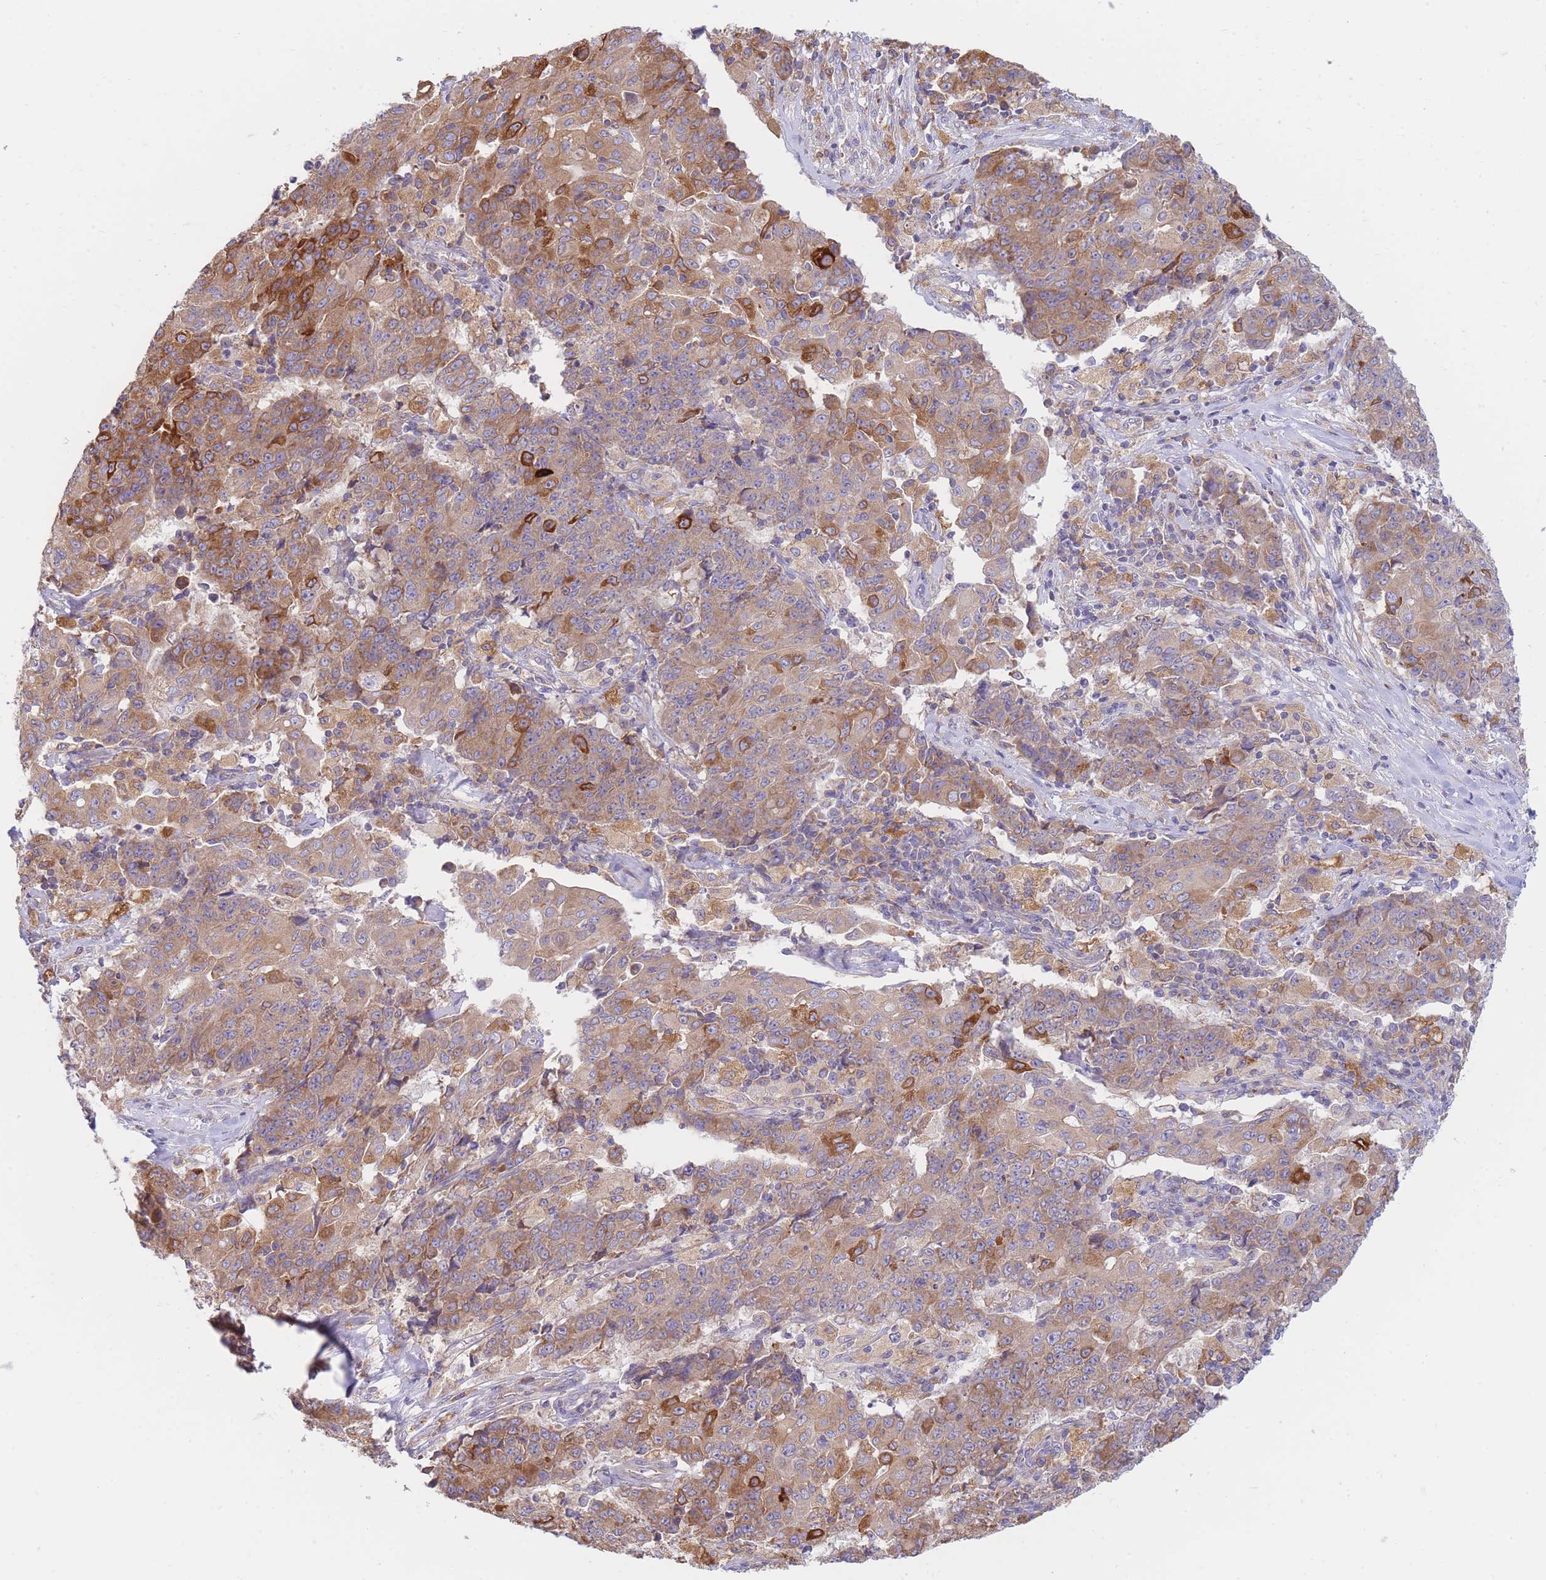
{"staining": {"intensity": "moderate", "quantity": ">75%", "location": "cytoplasmic/membranous"}, "tissue": "ovarian cancer", "cell_type": "Tumor cells", "image_type": "cancer", "snomed": [{"axis": "morphology", "description": "Carcinoma, endometroid"}, {"axis": "topography", "description": "Ovary"}], "caption": "This micrograph demonstrates immunohistochemistry staining of human ovarian endometroid carcinoma, with medium moderate cytoplasmic/membranous expression in about >75% of tumor cells.", "gene": "SH2B2", "patient": {"sex": "female", "age": 42}}